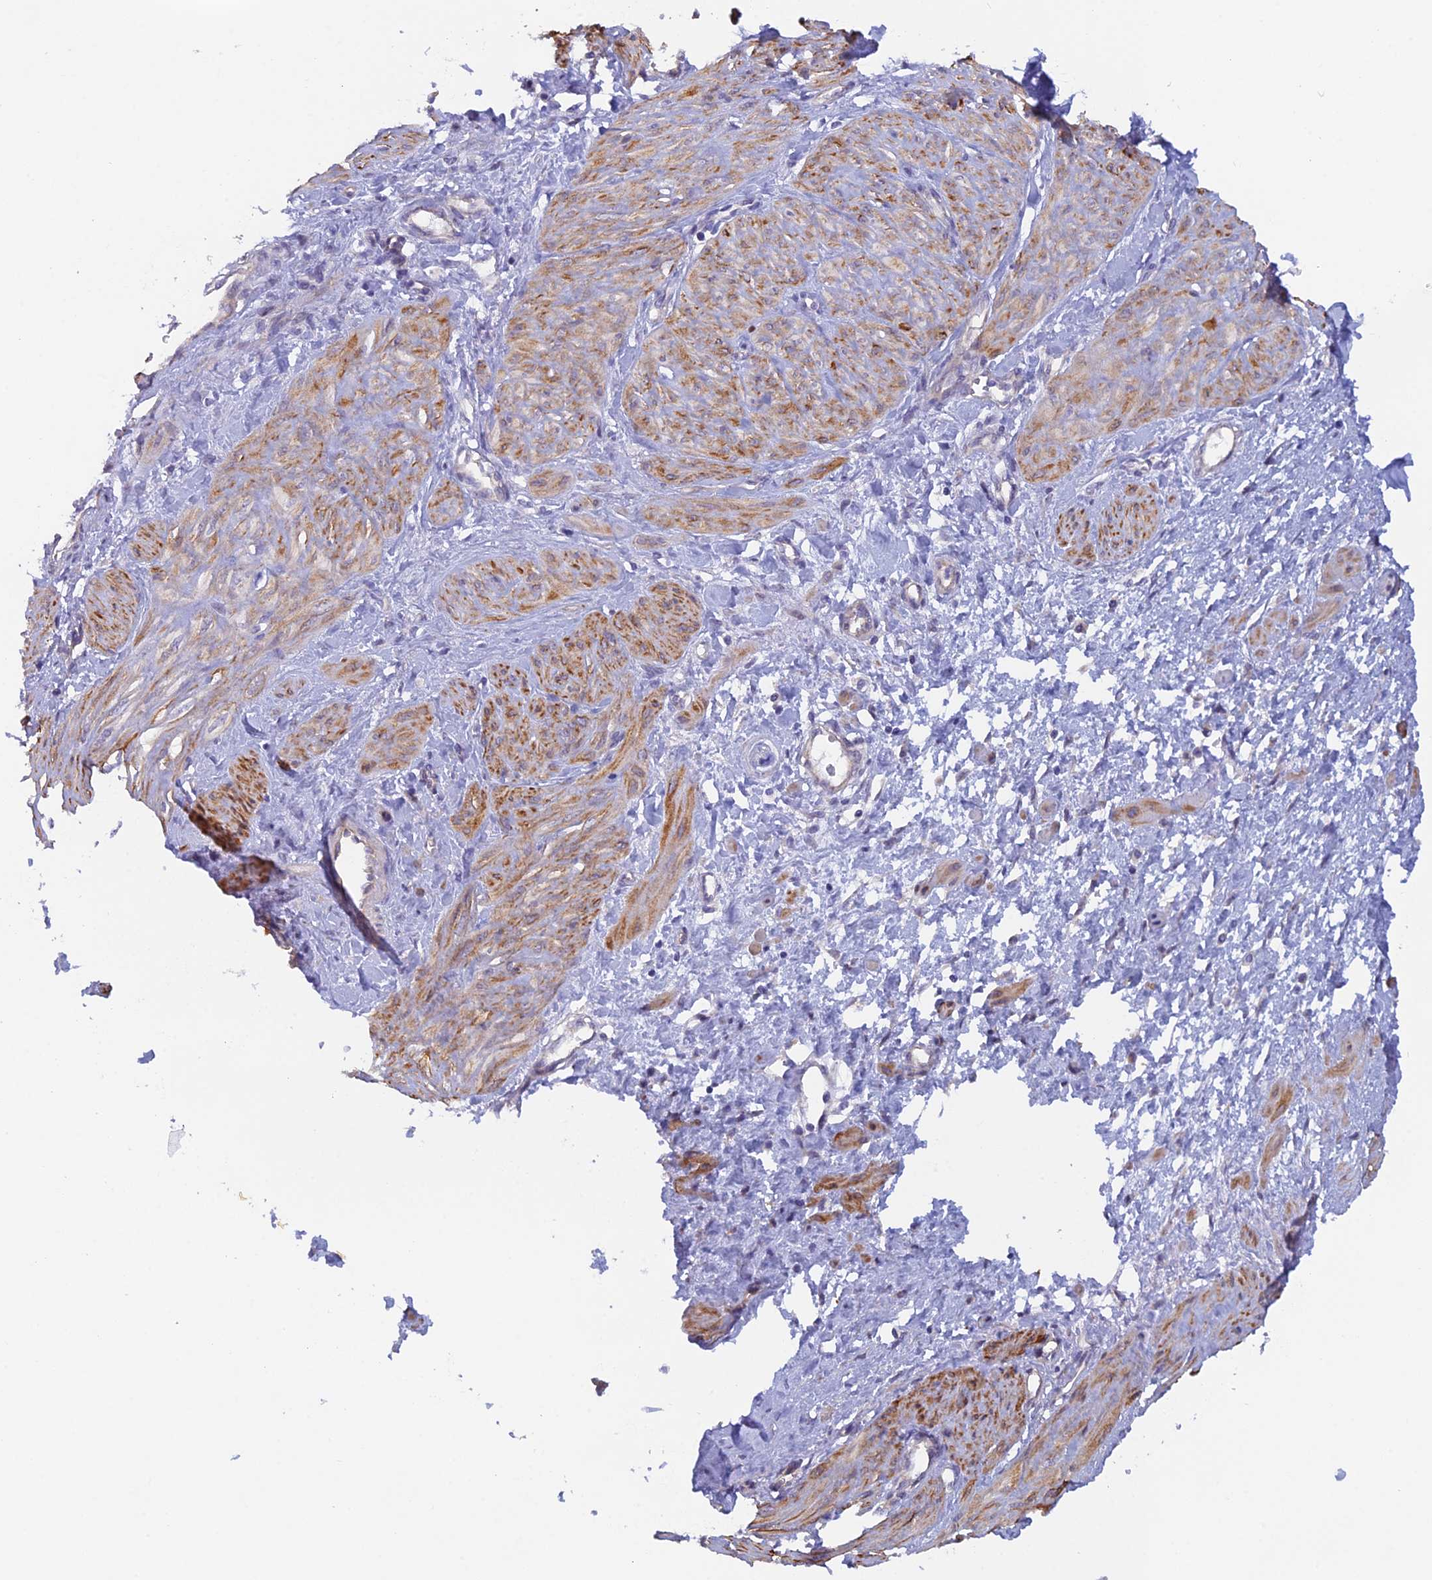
{"staining": {"intensity": "moderate", "quantity": ">75%", "location": "cytoplasmic/membranous"}, "tissue": "smooth muscle", "cell_type": "Smooth muscle cells", "image_type": "normal", "snomed": [{"axis": "morphology", "description": "Normal tissue, NOS"}, {"axis": "topography", "description": "Endometrium"}], "caption": "DAB immunohistochemical staining of normal smooth muscle demonstrates moderate cytoplasmic/membranous protein staining in approximately >75% of smooth muscle cells.", "gene": "FZR1", "patient": {"sex": "female", "age": 33}}